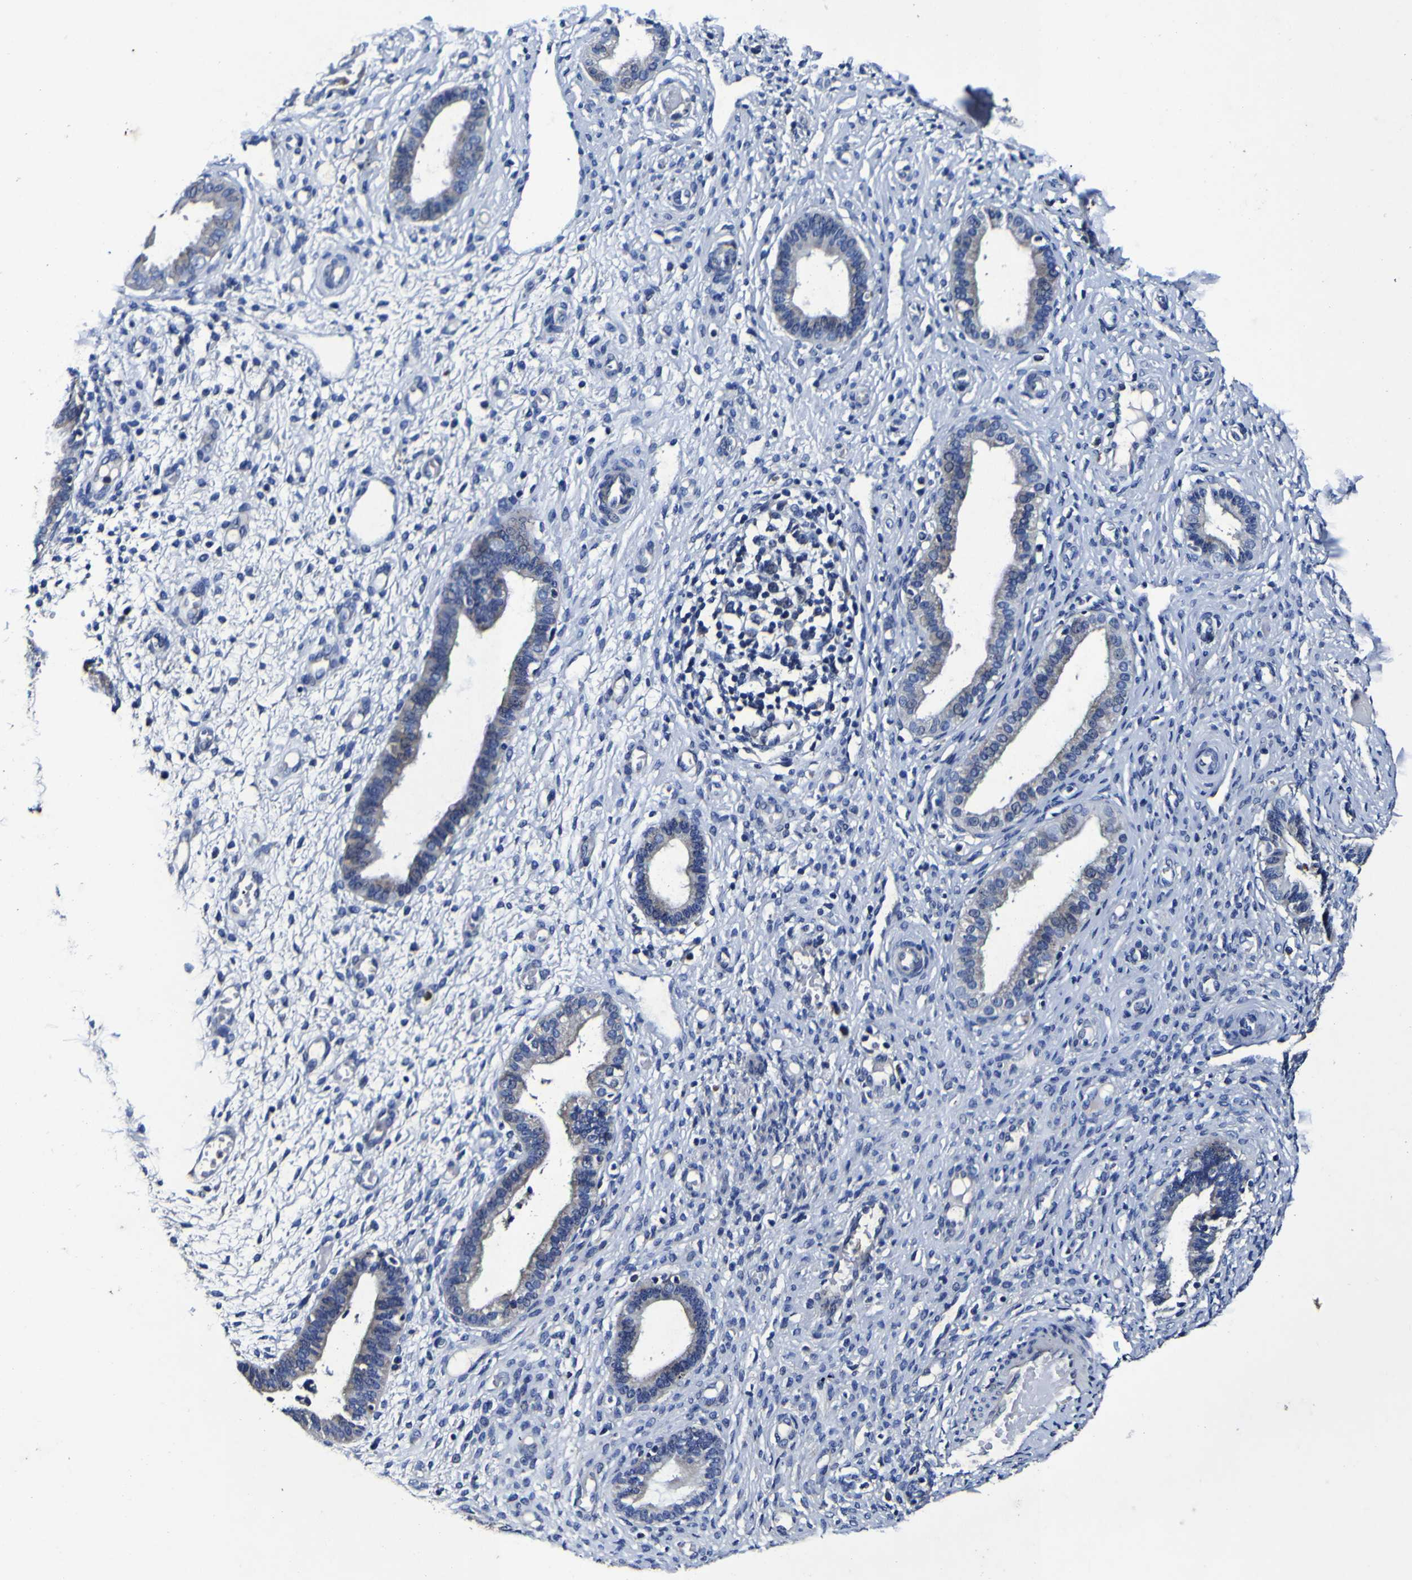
{"staining": {"intensity": "negative", "quantity": "none", "location": "none"}, "tissue": "endometrium", "cell_type": "Cells in endometrial stroma", "image_type": "normal", "snomed": [{"axis": "morphology", "description": "Normal tissue, NOS"}, {"axis": "topography", "description": "Endometrium"}], "caption": "Cells in endometrial stroma are negative for brown protein staining in unremarkable endometrium. (Stains: DAB immunohistochemistry (IHC) with hematoxylin counter stain, Microscopy: brightfield microscopy at high magnification).", "gene": "PANK4", "patient": {"sex": "female", "age": 61}}